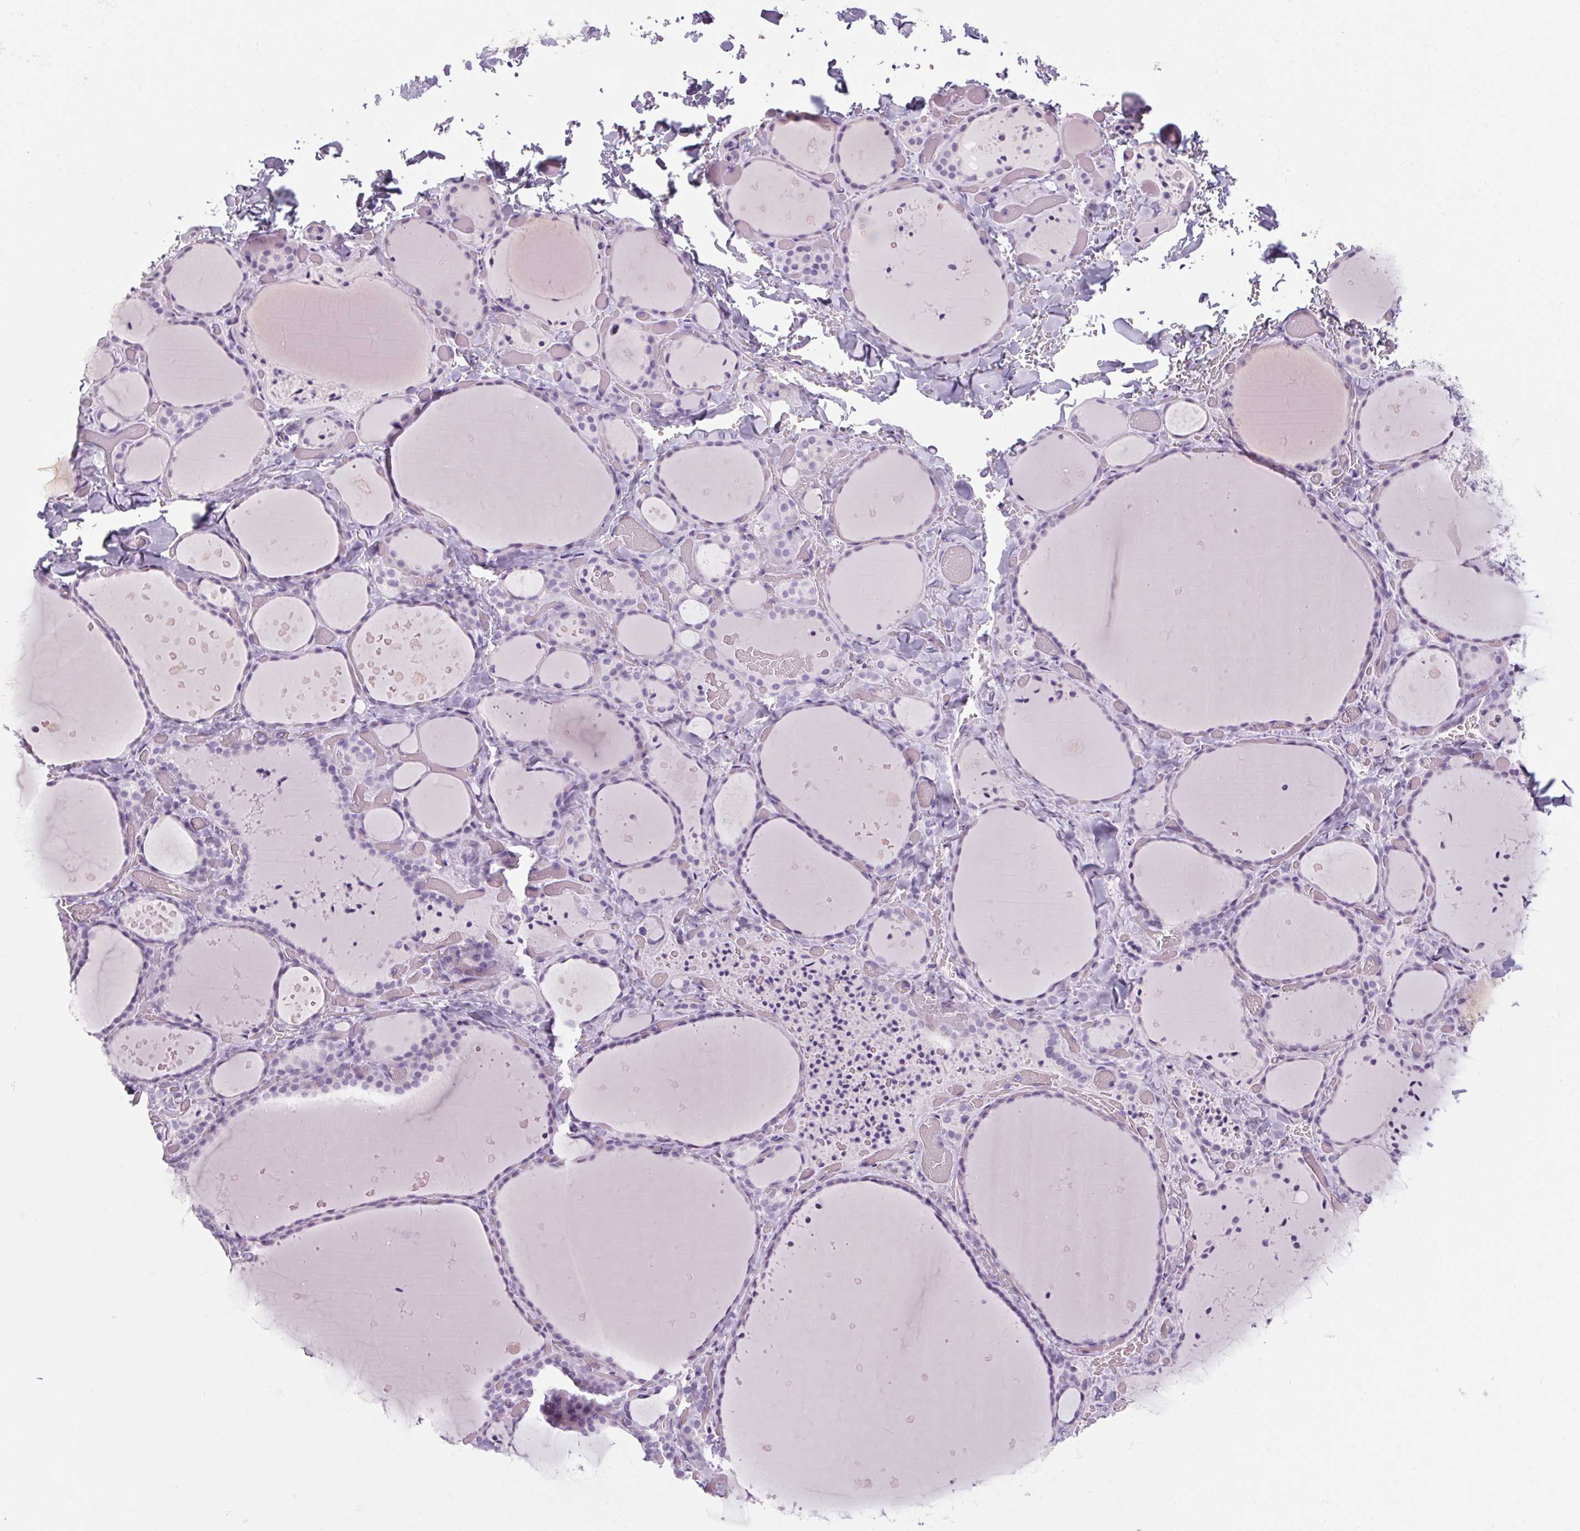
{"staining": {"intensity": "negative", "quantity": "none", "location": "none"}, "tissue": "thyroid gland", "cell_type": "Glandular cells", "image_type": "normal", "snomed": [{"axis": "morphology", "description": "Normal tissue, NOS"}, {"axis": "topography", "description": "Thyroid gland"}], "caption": "IHC micrograph of normal human thyroid gland stained for a protein (brown), which shows no staining in glandular cells.", "gene": "RPTN", "patient": {"sex": "female", "age": 36}}